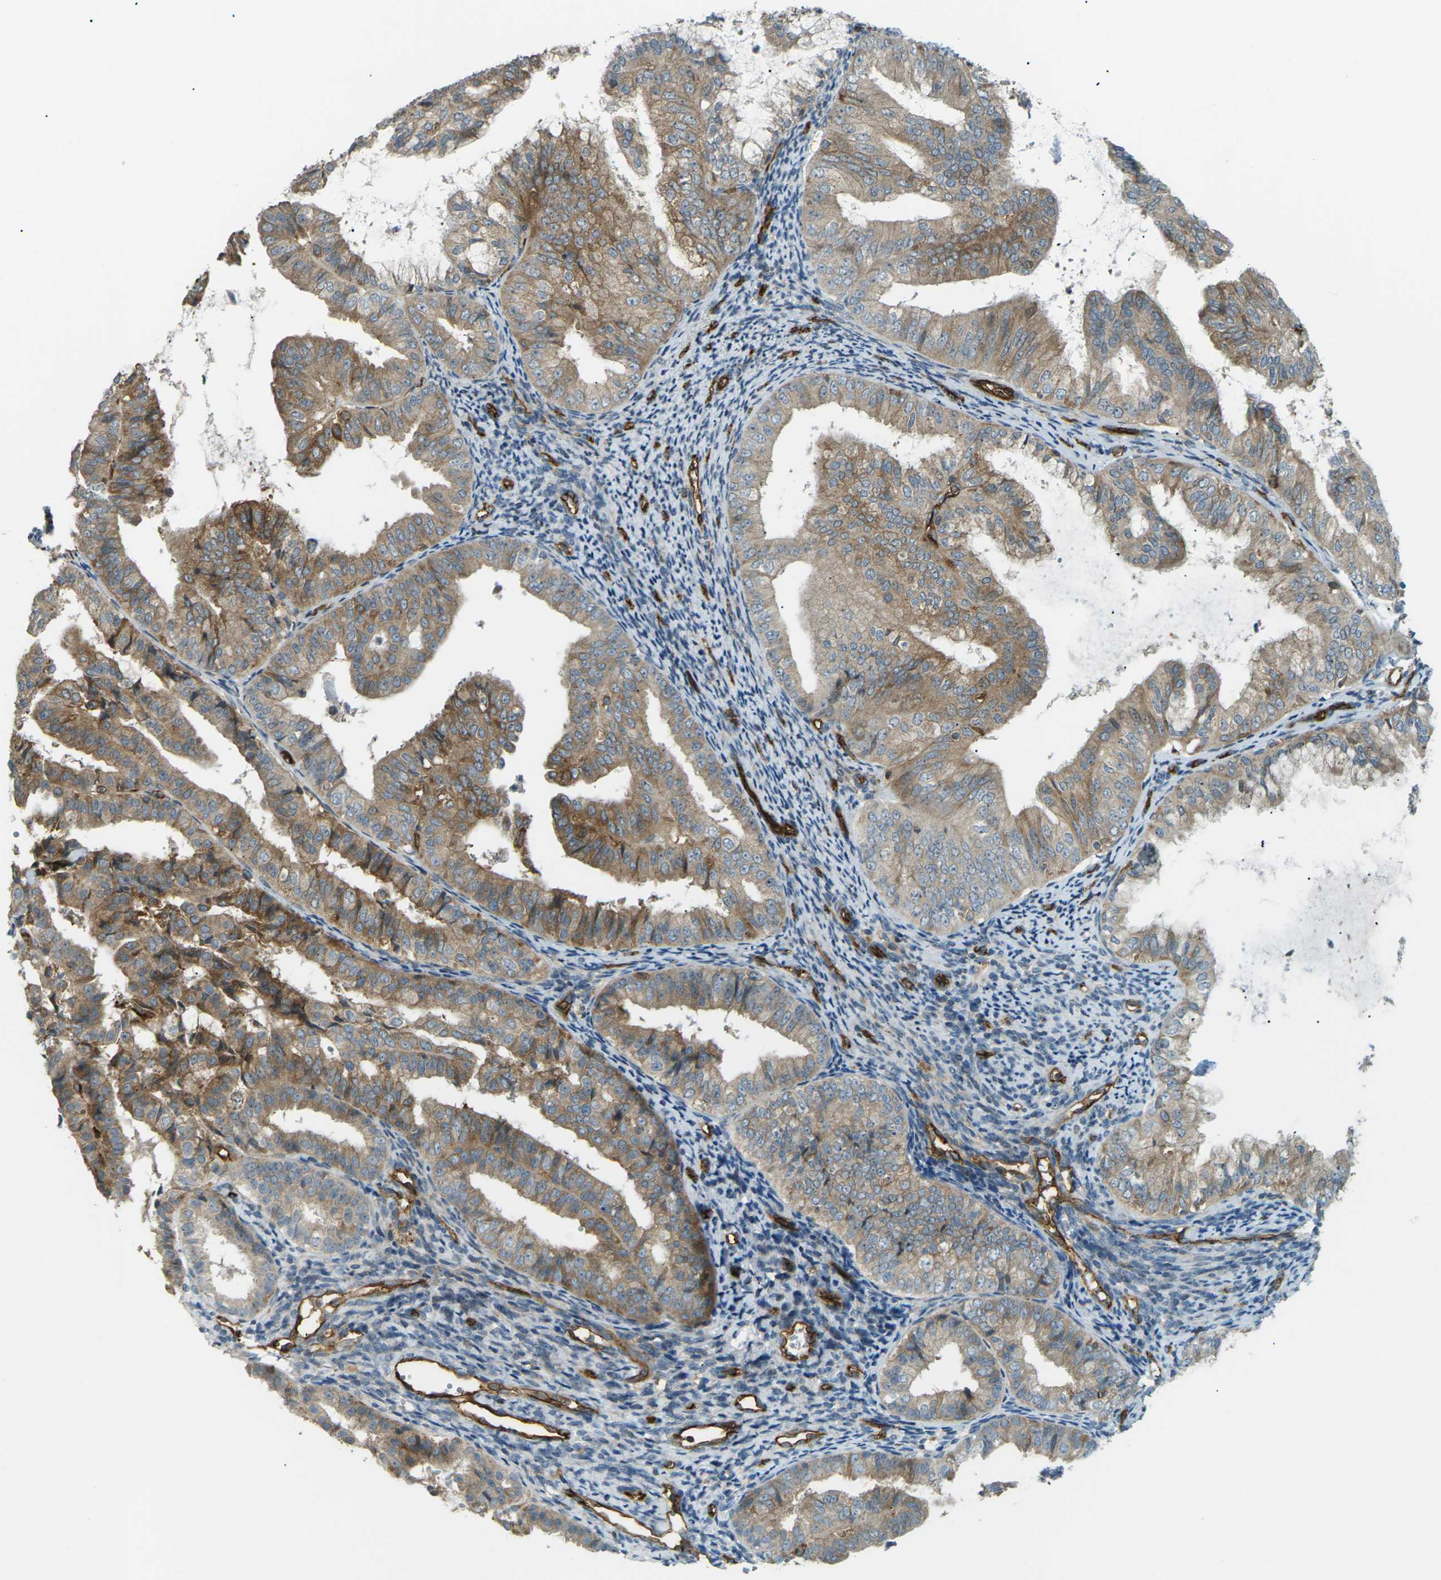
{"staining": {"intensity": "moderate", "quantity": ">75%", "location": "cytoplasmic/membranous"}, "tissue": "endometrial cancer", "cell_type": "Tumor cells", "image_type": "cancer", "snomed": [{"axis": "morphology", "description": "Adenocarcinoma, NOS"}, {"axis": "topography", "description": "Endometrium"}], "caption": "High-magnification brightfield microscopy of endometrial cancer (adenocarcinoma) stained with DAB (3,3'-diaminobenzidine) (brown) and counterstained with hematoxylin (blue). tumor cells exhibit moderate cytoplasmic/membranous positivity is seen in about>75% of cells.", "gene": "S1PR1", "patient": {"sex": "female", "age": 63}}